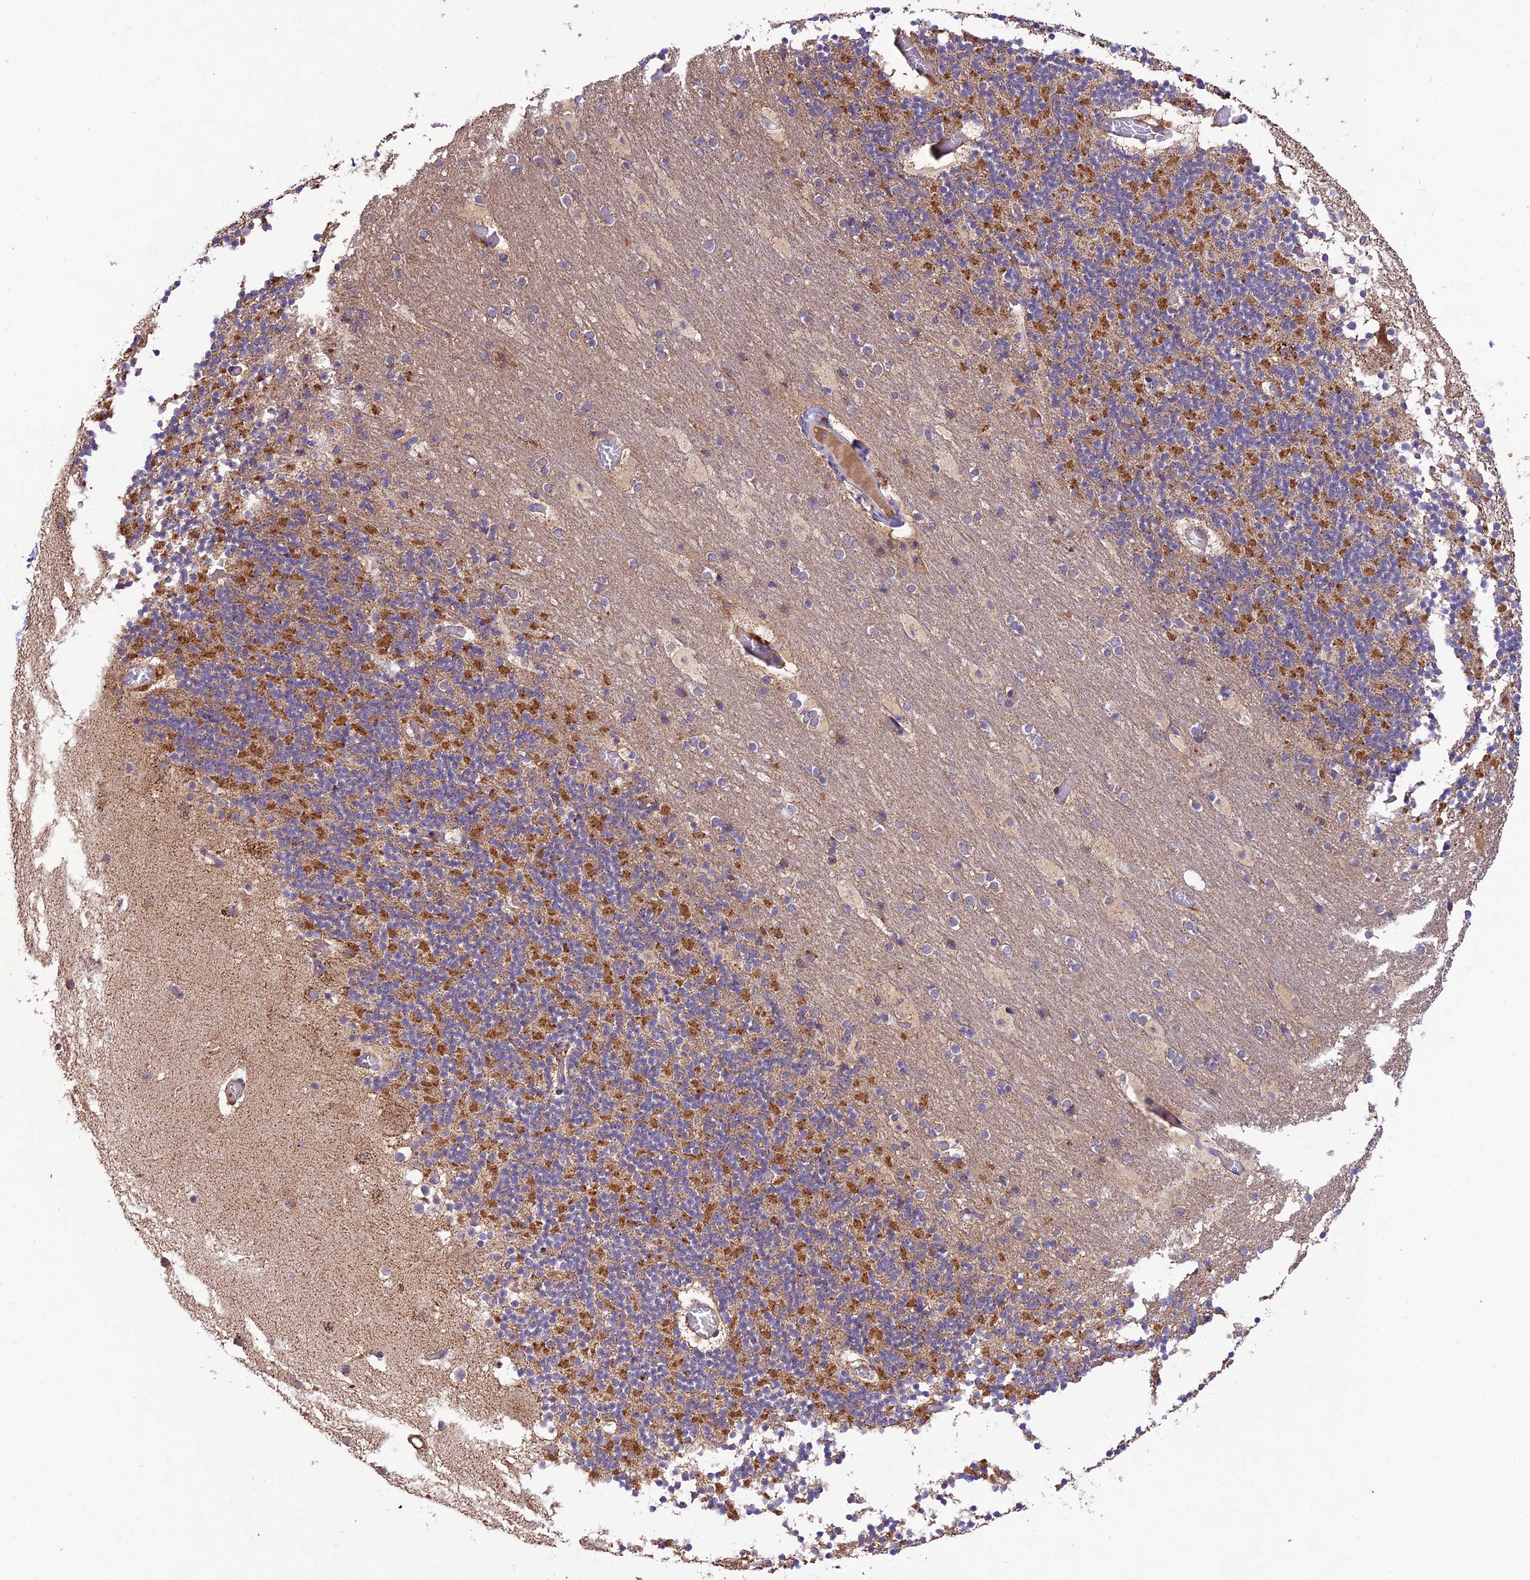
{"staining": {"intensity": "moderate", "quantity": "25%-75%", "location": "cytoplasmic/membranous"}, "tissue": "cerebellum", "cell_type": "Cells in granular layer", "image_type": "normal", "snomed": [{"axis": "morphology", "description": "Normal tissue, NOS"}, {"axis": "topography", "description": "Cerebellum"}], "caption": "An IHC histopathology image of unremarkable tissue is shown. Protein staining in brown shows moderate cytoplasmic/membranous positivity in cerebellum within cells in granular layer. The protein is shown in brown color, while the nuclei are stained blue.", "gene": "NDUFAF1", "patient": {"sex": "male", "age": 57}}